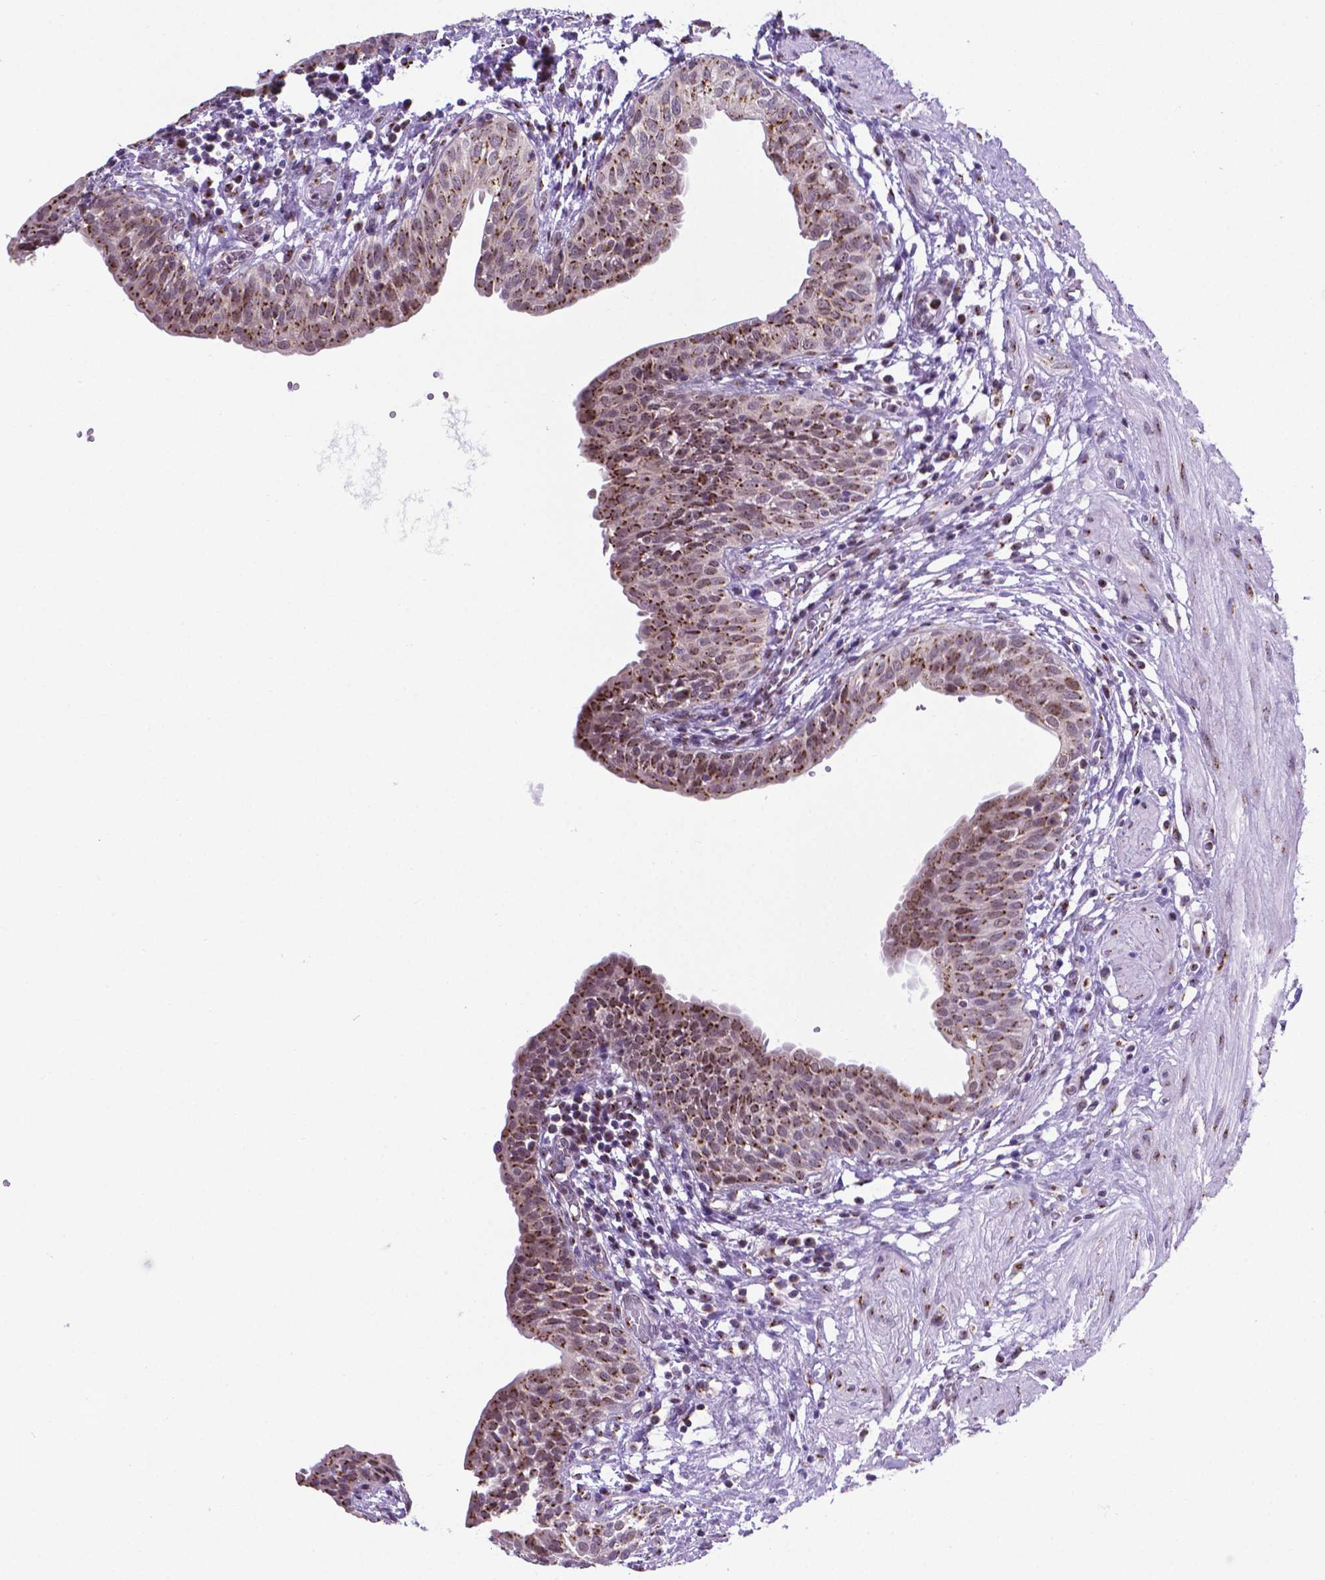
{"staining": {"intensity": "moderate", "quantity": ">75%", "location": "cytoplasmic/membranous"}, "tissue": "urinary bladder", "cell_type": "Urothelial cells", "image_type": "normal", "snomed": [{"axis": "morphology", "description": "Normal tissue, NOS"}, {"axis": "topography", "description": "Urinary bladder"}], "caption": "This photomicrograph displays immunohistochemistry (IHC) staining of normal human urinary bladder, with medium moderate cytoplasmic/membranous staining in about >75% of urothelial cells.", "gene": "MRPL10", "patient": {"sex": "male", "age": 55}}